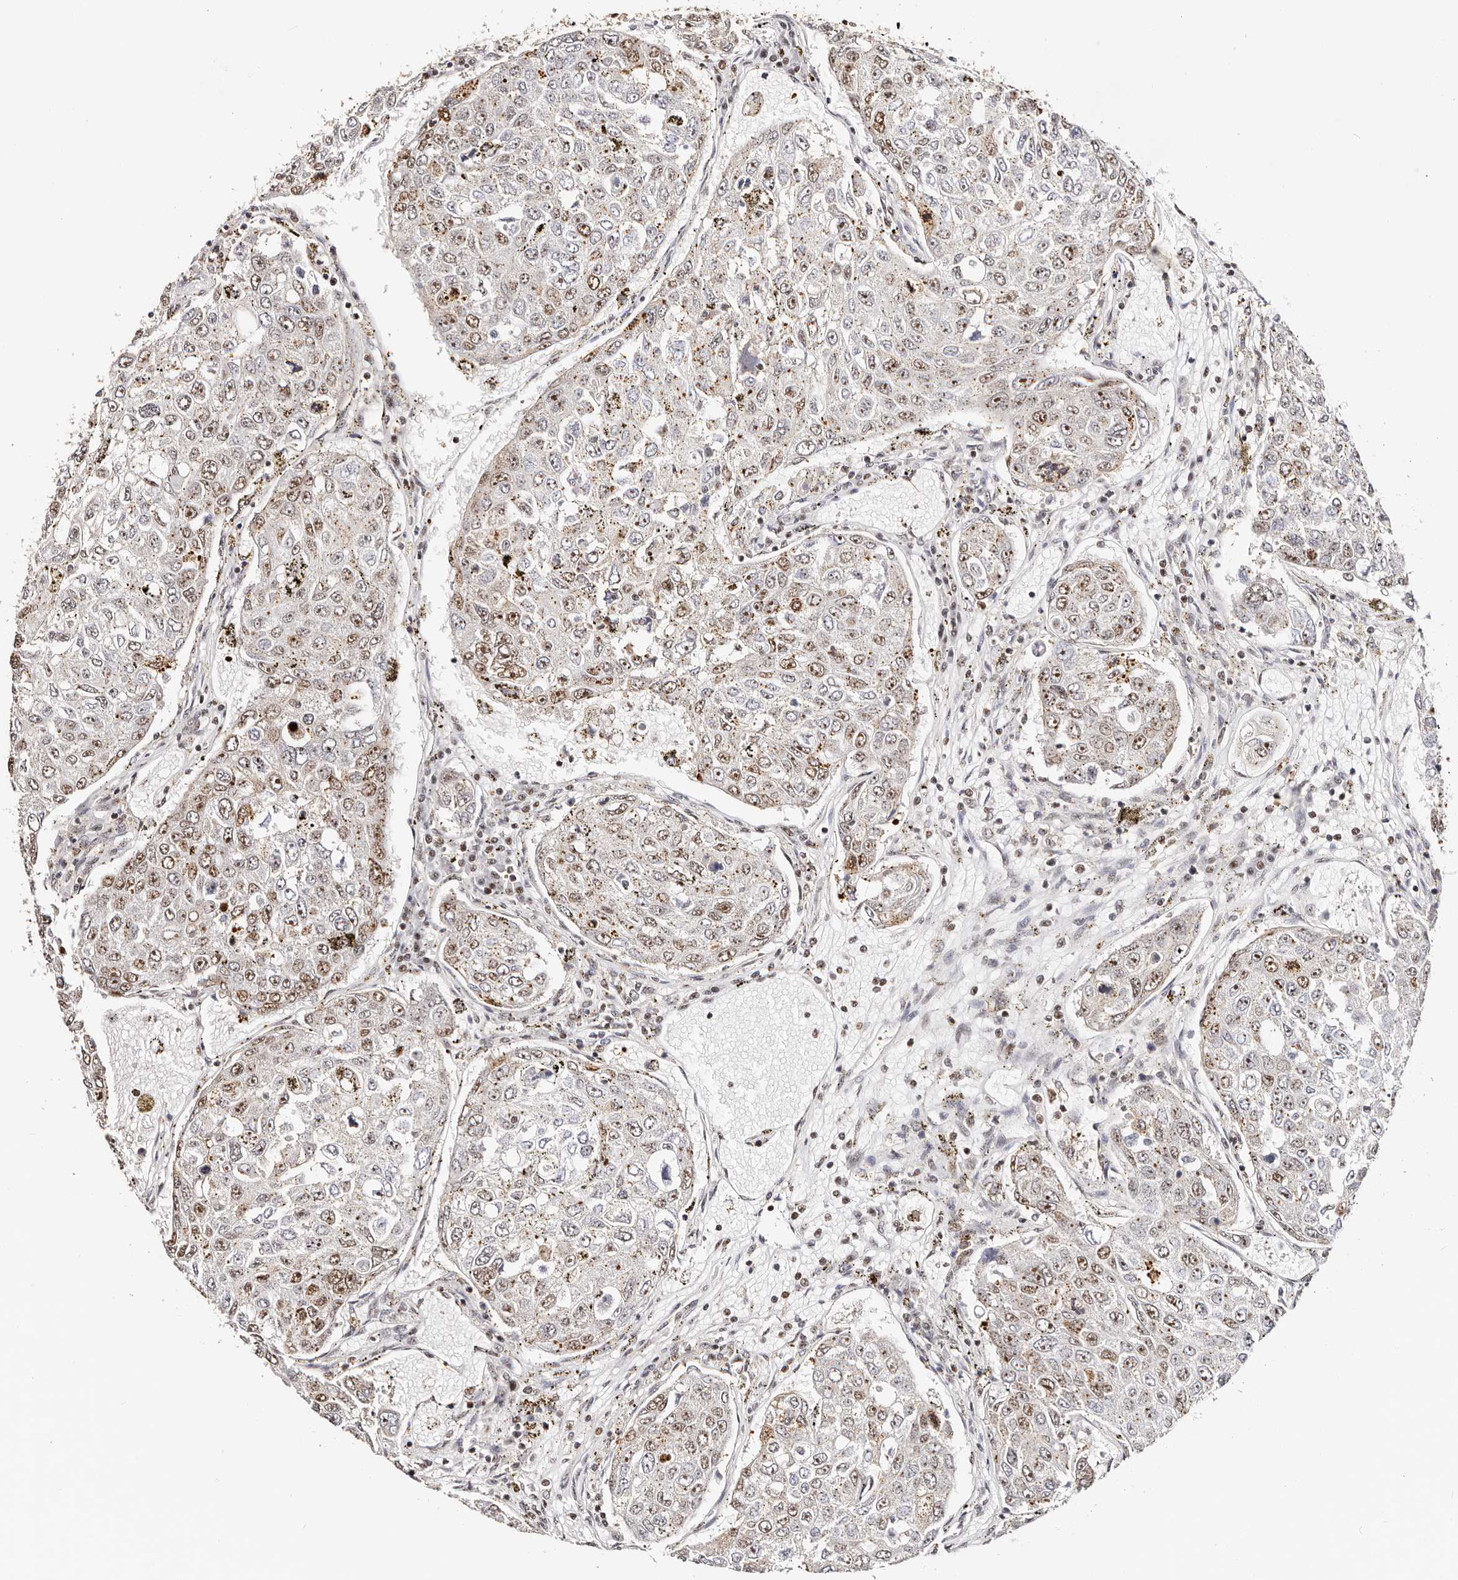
{"staining": {"intensity": "moderate", "quantity": "25%-75%", "location": "nuclear"}, "tissue": "urothelial cancer", "cell_type": "Tumor cells", "image_type": "cancer", "snomed": [{"axis": "morphology", "description": "Urothelial carcinoma, High grade"}, {"axis": "topography", "description": "Lymph node"}, {"axis": "topography", "description": "Urinary bladder"}], "caption": "An immunohistochemistry histopathology image of neoplastic tissue is shown. Protein staining in brown shows moderate nuclear positivity in high-grade urothelial carcinoma within tumor cells. (DAB (3,3'-diaminobenzidine) IHC with brightfield microscopy, high magnification).", "gene": "IQGAP3", "patient": {"sex": "male", "age": 51}}